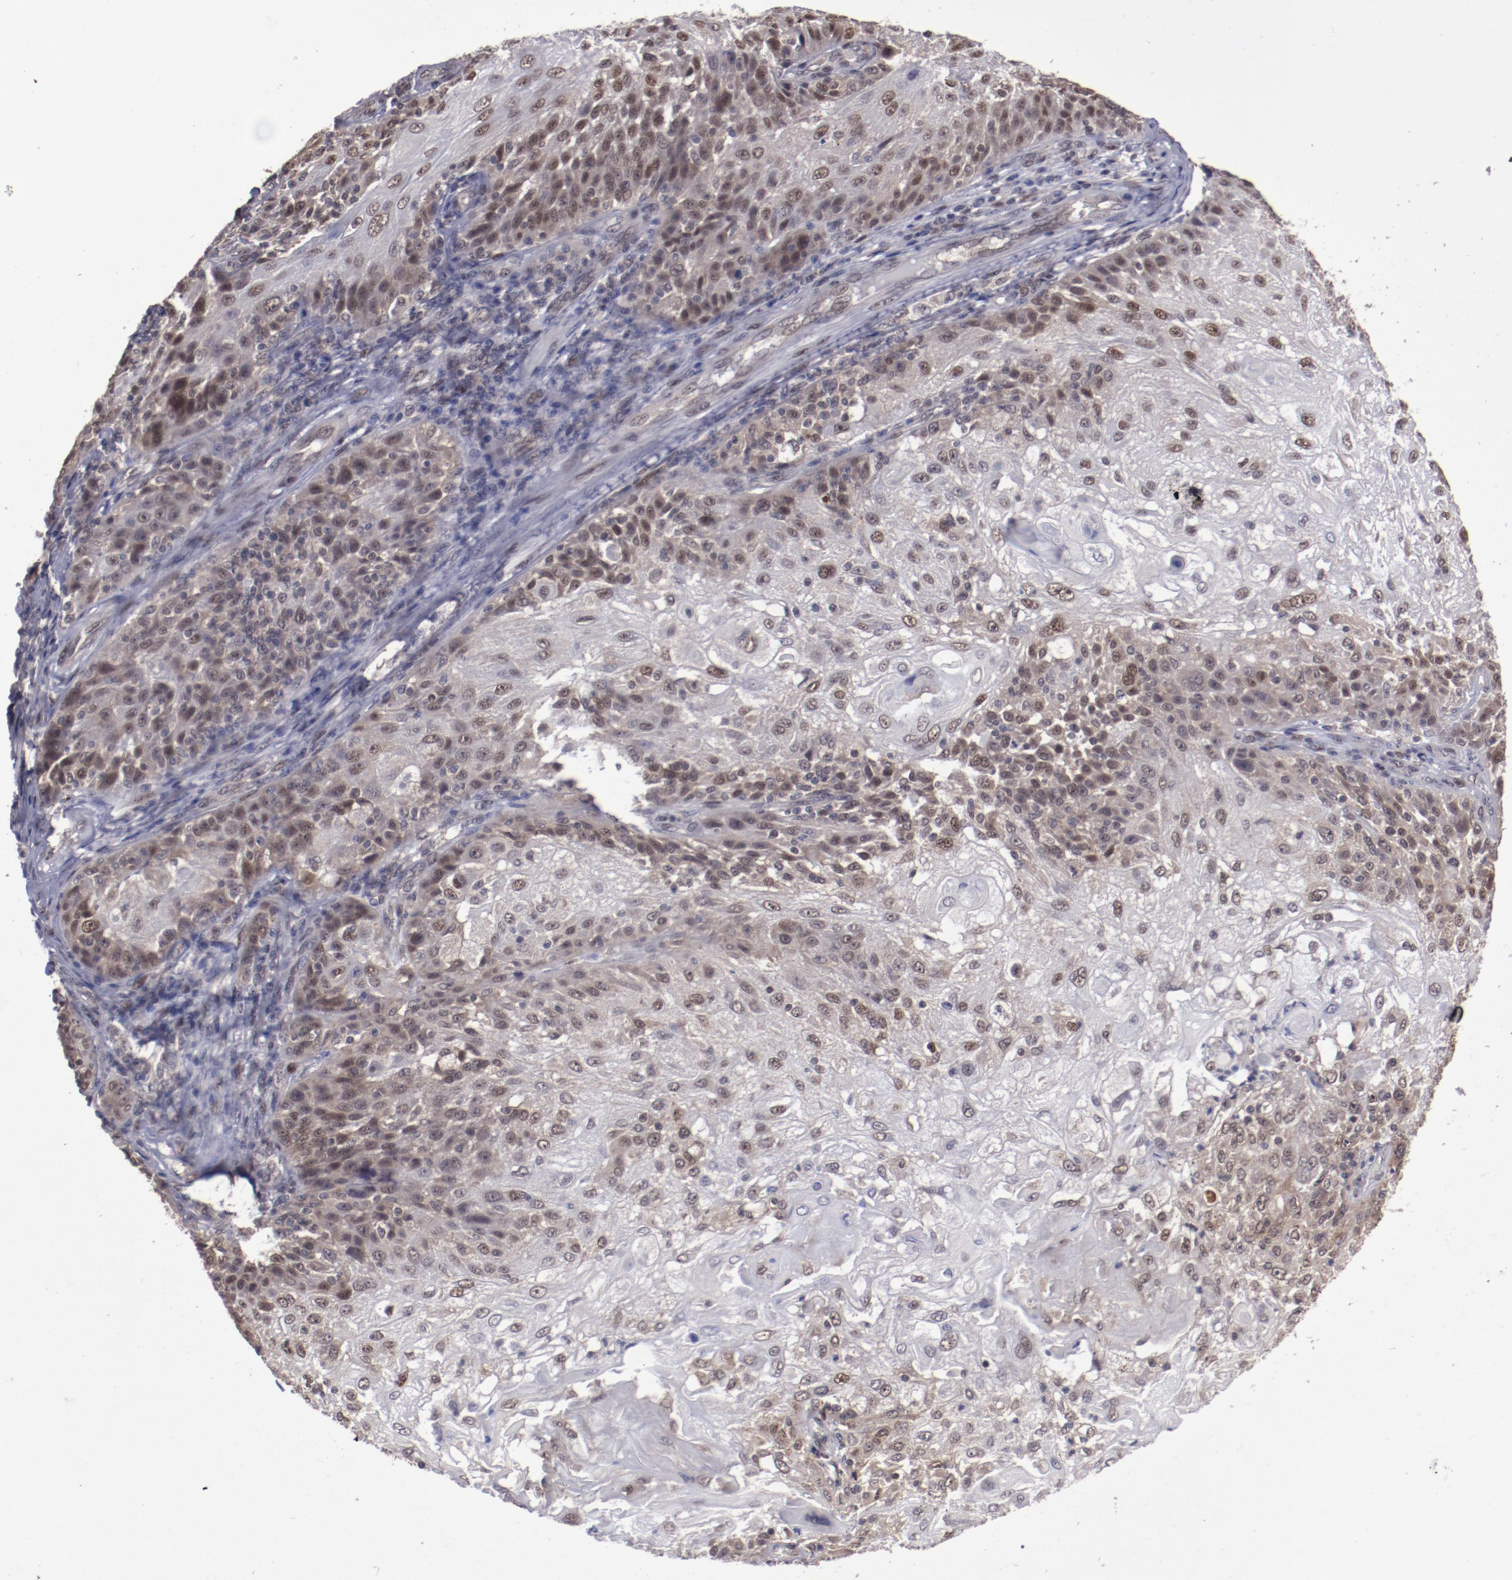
{"staining": {"intensity": "moderate", "quantity": "25%-75%", "location": "nuclear"}, "tissue": "skin cancer", "cell_type": "Tumor cells", "image_type": "cancer", "snomed": [{"axis": "morphology", "description": "Normal tissue, NOS"}, {"axis": "morphology", "description": "Squamous cell carcinoma, NOS"}, {"axis": "topography", "description": "Skin"}], "caption": "Brown immunohistochemical staining in human squamous cell carcinoma (skin) reveals moderate nuclear staining in about 25%-75% of tumor cells.", "gene": "ARNT", "patient": {"sex": "female", "age": 83}}